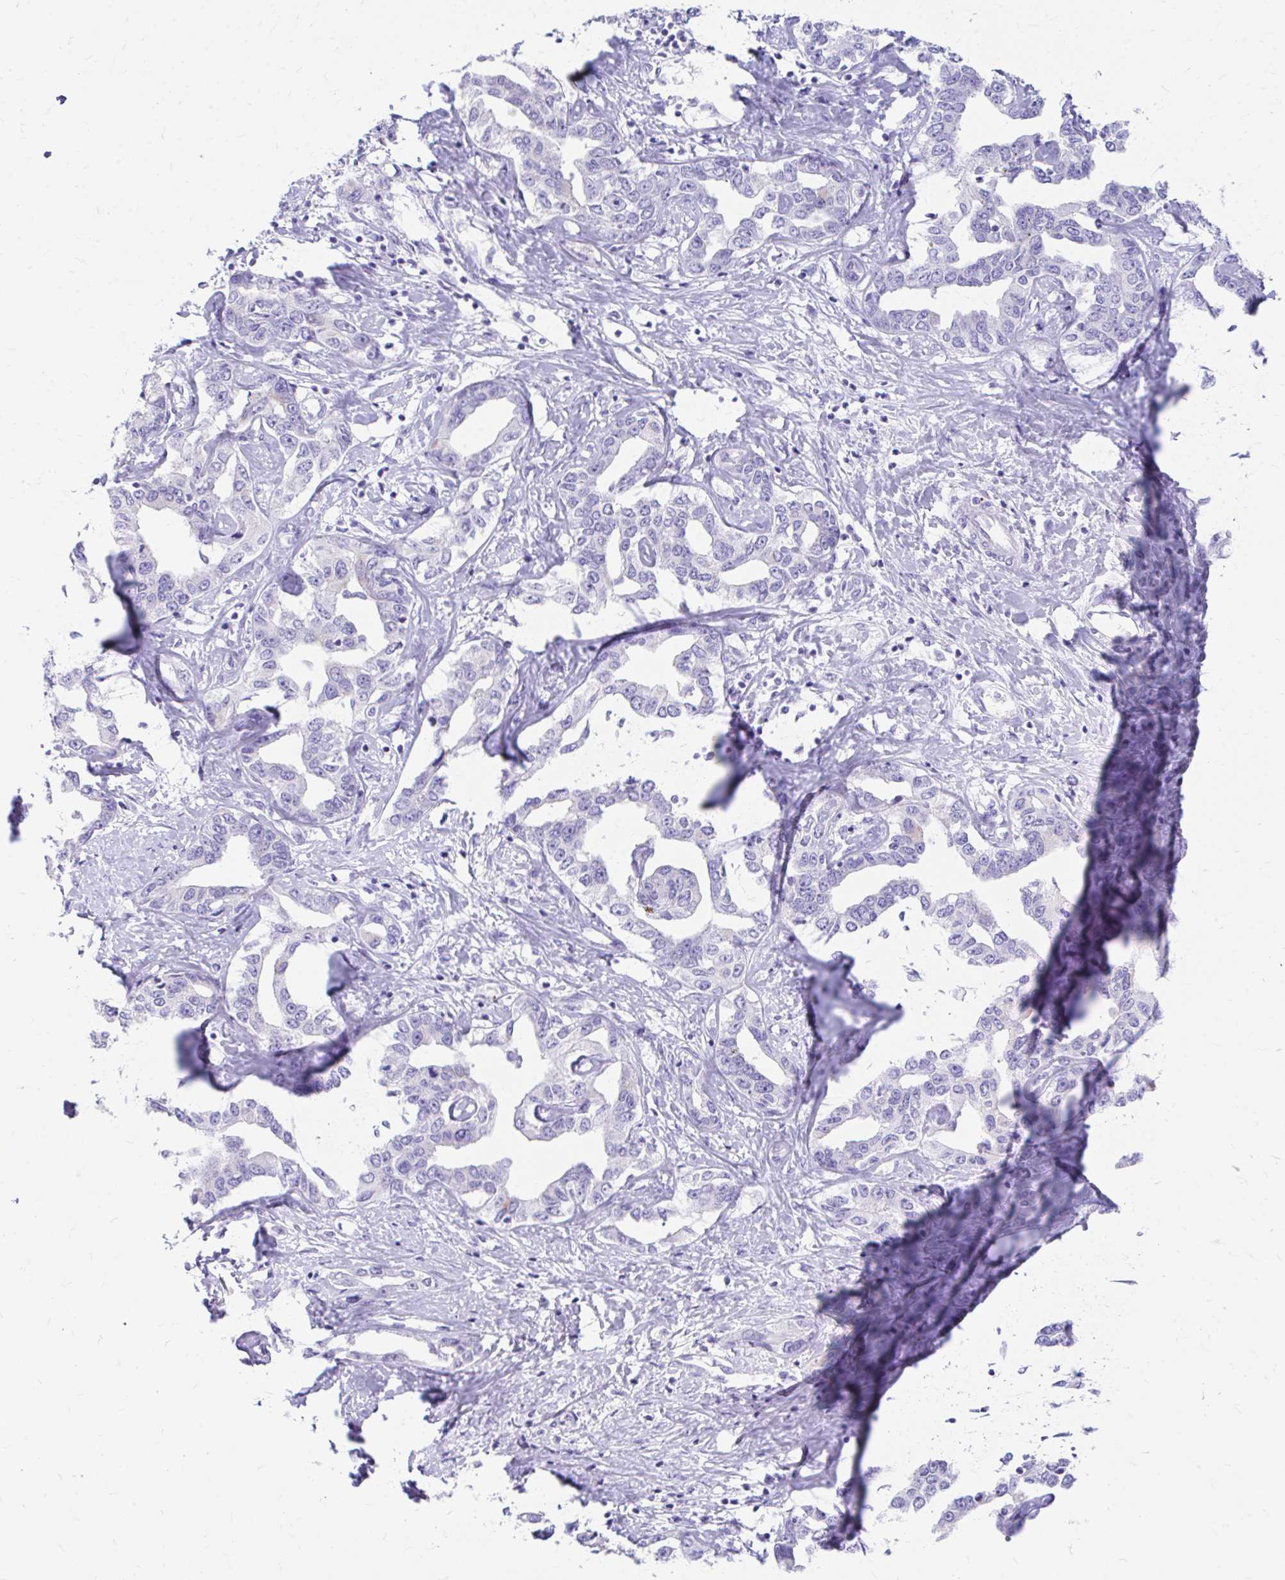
{"staining": {"intensity": "negative", "quantity": "none", "location": "none"}, "tissue": "liver cancer", "cell_type": "Tumor cells", "image_type": "cancer", "snomed": [{"axis": "morphology", "description": "Cholangiocarcinoma"}, {"axis": "topography", "description": "Liver"}], "caption": "Tumor cells are negative for protein expression in human liver cancer (cholangiocarcinoma).", "gene": "KRIT1", "patient": {"sex": "male", "age": 59}}